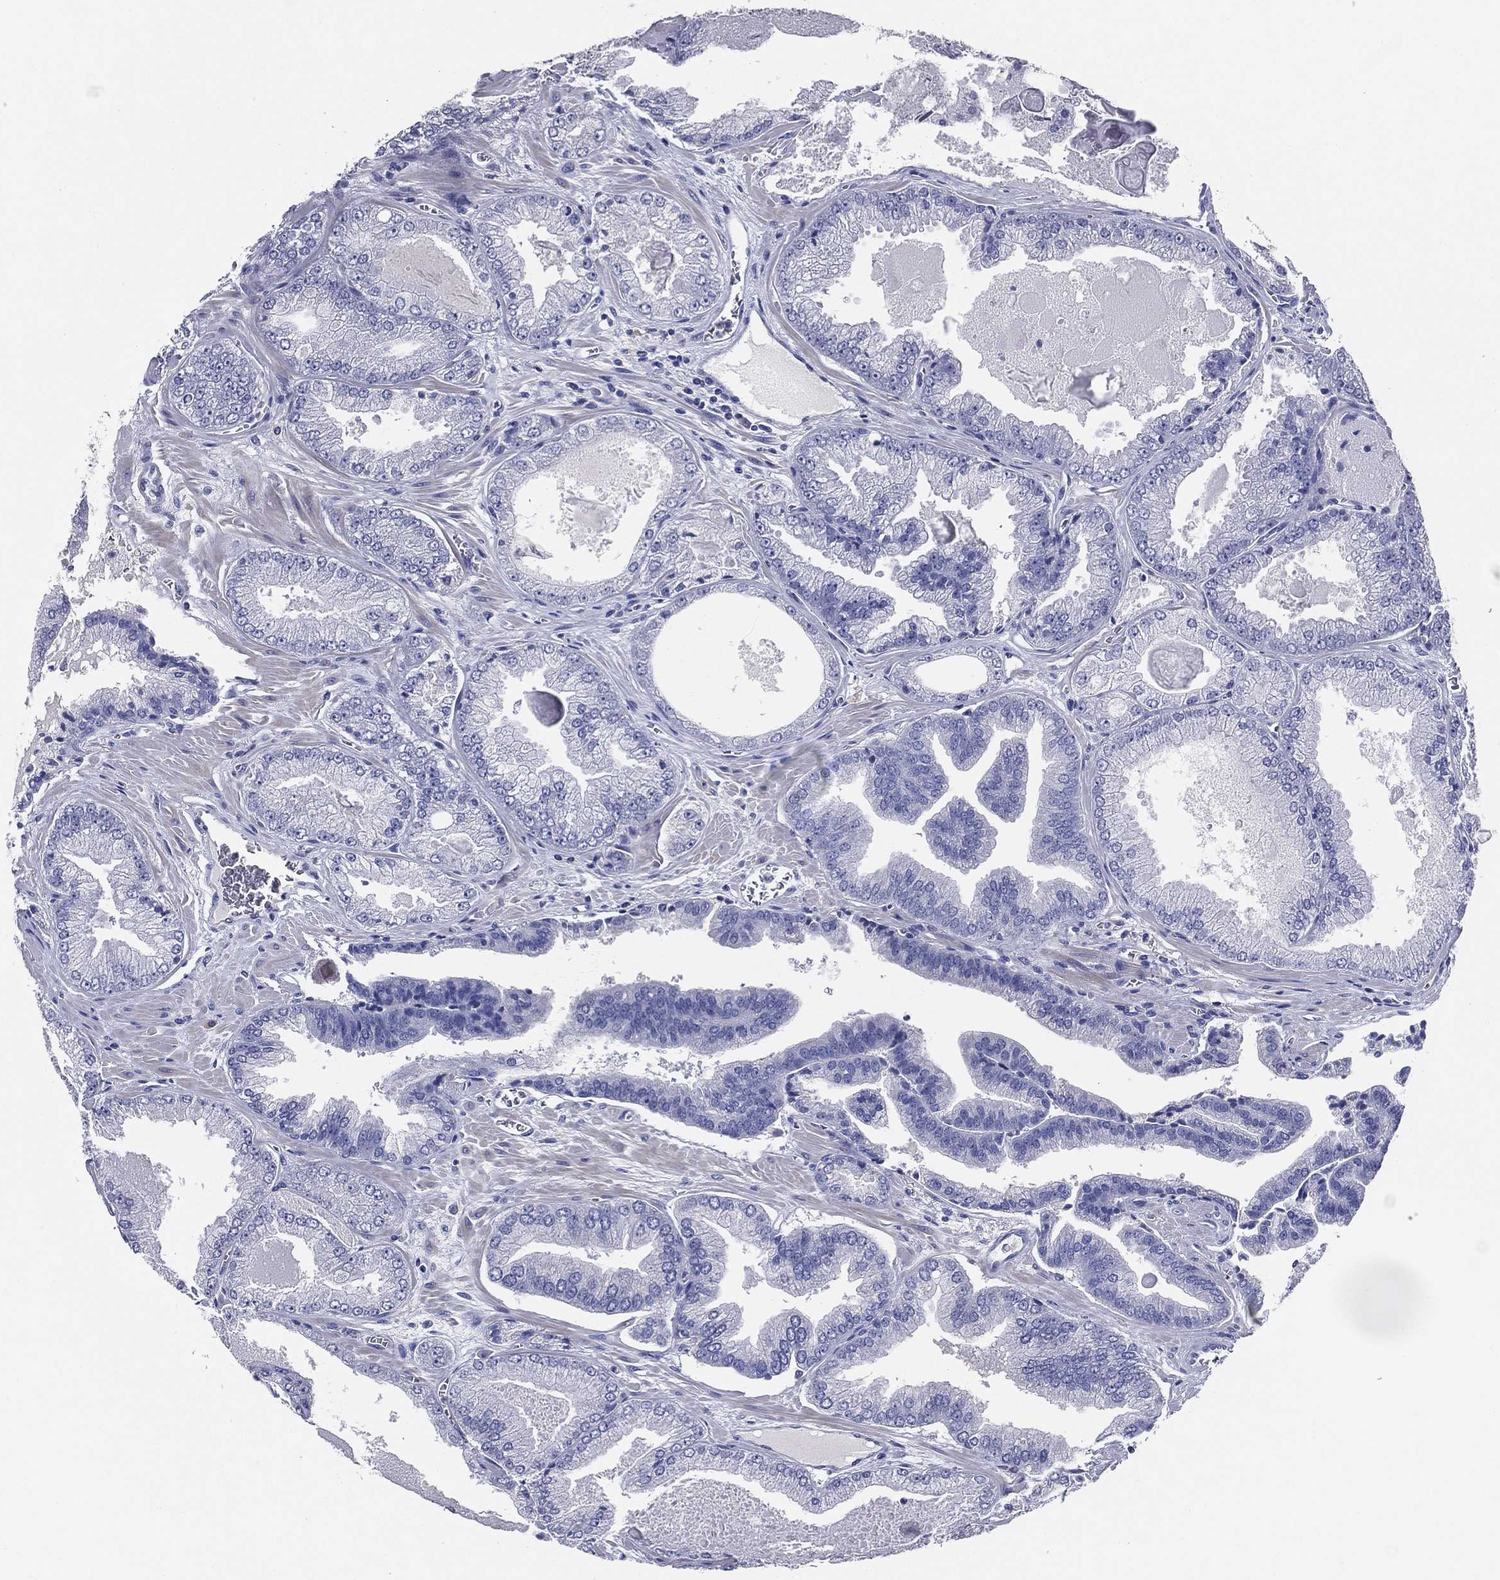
{"staining": {"intensity": "negative", "quantity": "none", "location": "none"}, "tissue": "prostate cancer", "cell_type": "Tumor cells", "image_type": "cancer", "snomed": [{"axis": "morphology", "description": "Adenocarcinoma, Low grade"}, {"axis": "topography", "description": "Prostate"}], "caption": "Tumor cells are negative for brown protein staining in prostate low-grade adenocarcinoma.", "gene": "TFAP2A", "patient": {"sex": "male", "age": 72}}